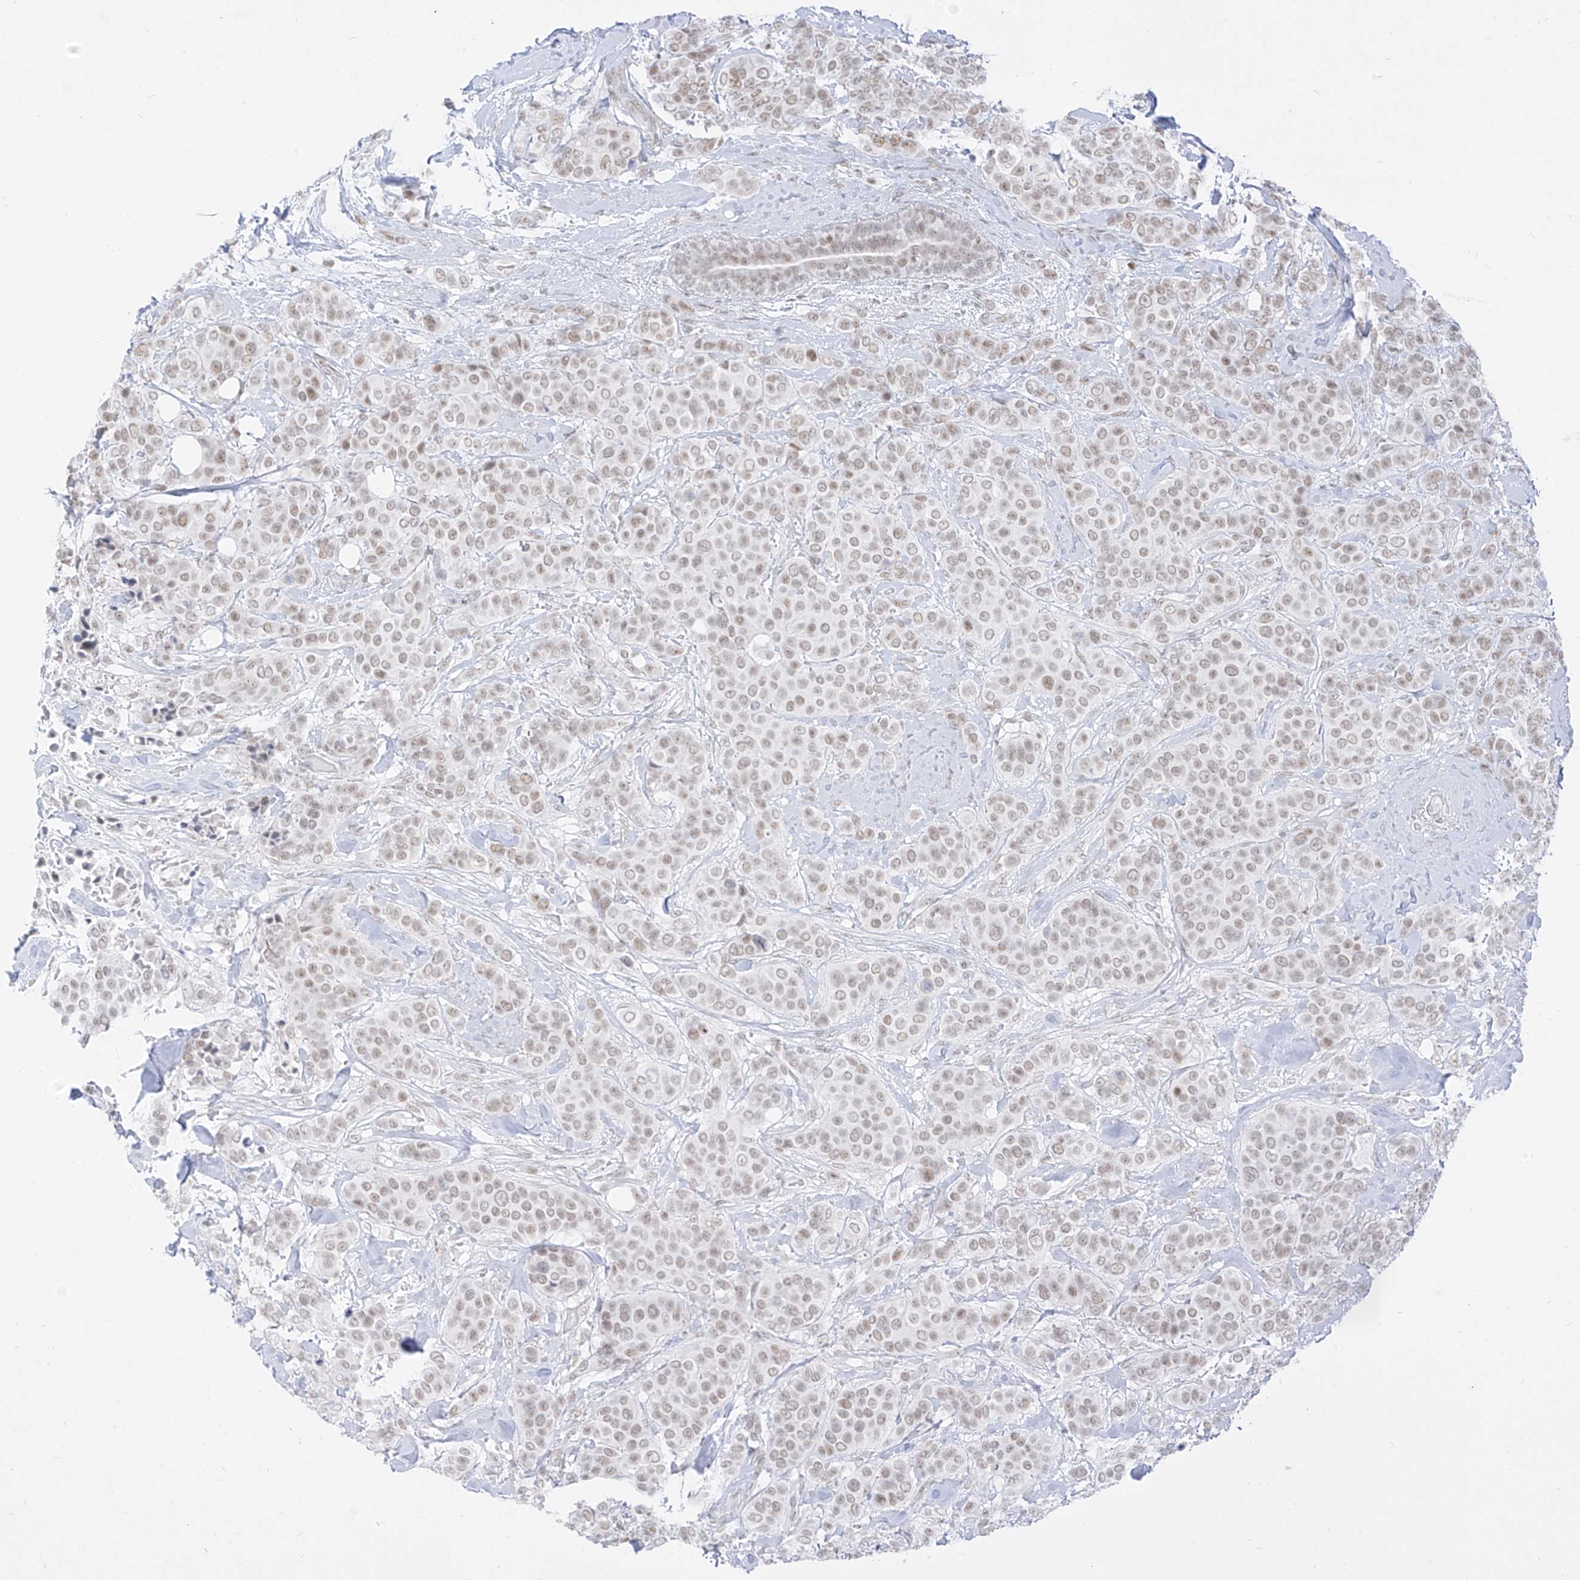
{"staining": {"intensity": "weak", "quantity": "<25%", "location": "nuclear"}, "tissue": "breast cancer", "cell_type": "Tumor cells", "image_type": "cancer", "snomed": [{"axis": "morphology", "description": "Lobular carcinoma"}, {"axis": "topography", "description": "Breast"}], "caption": "This is a photomicrograph of immunohistochemistry staining of breast lobular carcinoma, which shows no positivity in tumor cells.", "gene": "SUPT5H", "patient": {"sex": "female", "age": 51}}